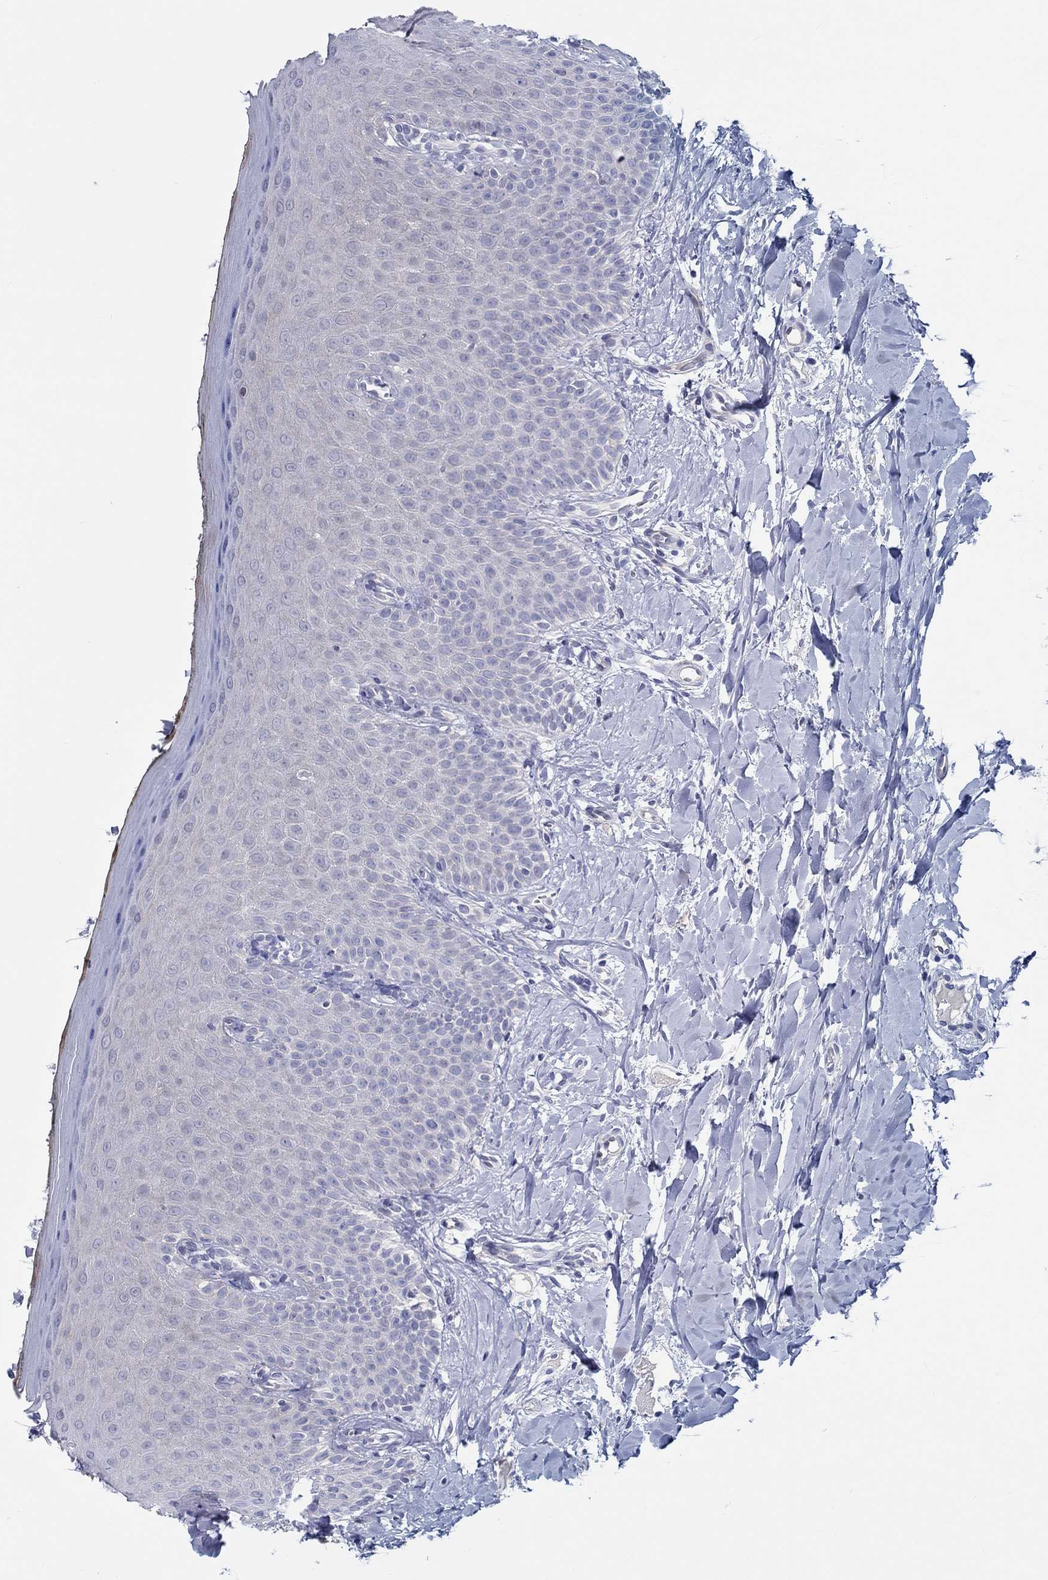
{"staining": {"intensity": "negative", "quantity": "none", "location": "none"}, "tissue": "oral mucosa", "cell_type": "Squamous epithelial cells", "image_type": "normal", "snomed": [{"axis": "morphology", "description": "Normal tissue, NOS"}, {"axis": "topography", "description": "Oral tissue"}], "caption": "Immunohistochemical staining of benign oral mucosa exhibits no significant staining in squamous epithelial cells. (DAB immunohistochemistry, high magnification).", "gene": "ABCG4", "patient": {"sex": "female", "age": 43}}